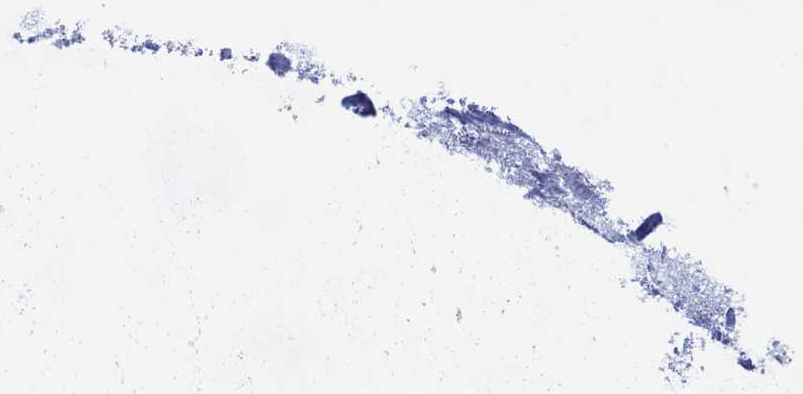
{"staining": {"intensity": "negative", "quantity": "none", "location": "none"}, "tissue": "adipose tissue", "cell_type": "Adipocytes", "image_type": "normal", "snomed": [{"axis": "morphology", "description": "Normal tissue, NOS"}, {"axis": "morphology", "description": "Squamous cell carcinoma, NOS"}, {"axis": "topography", "description": "Cartilage tissue"}, {"axis": "topography", "description": "Lung"}], "caption": "Protein analysis of unremarkable adipose tissue shows no significant positivity in adipocytes.", "gene": "GBP5", "patient": {"sex": "male", "age": 66}}